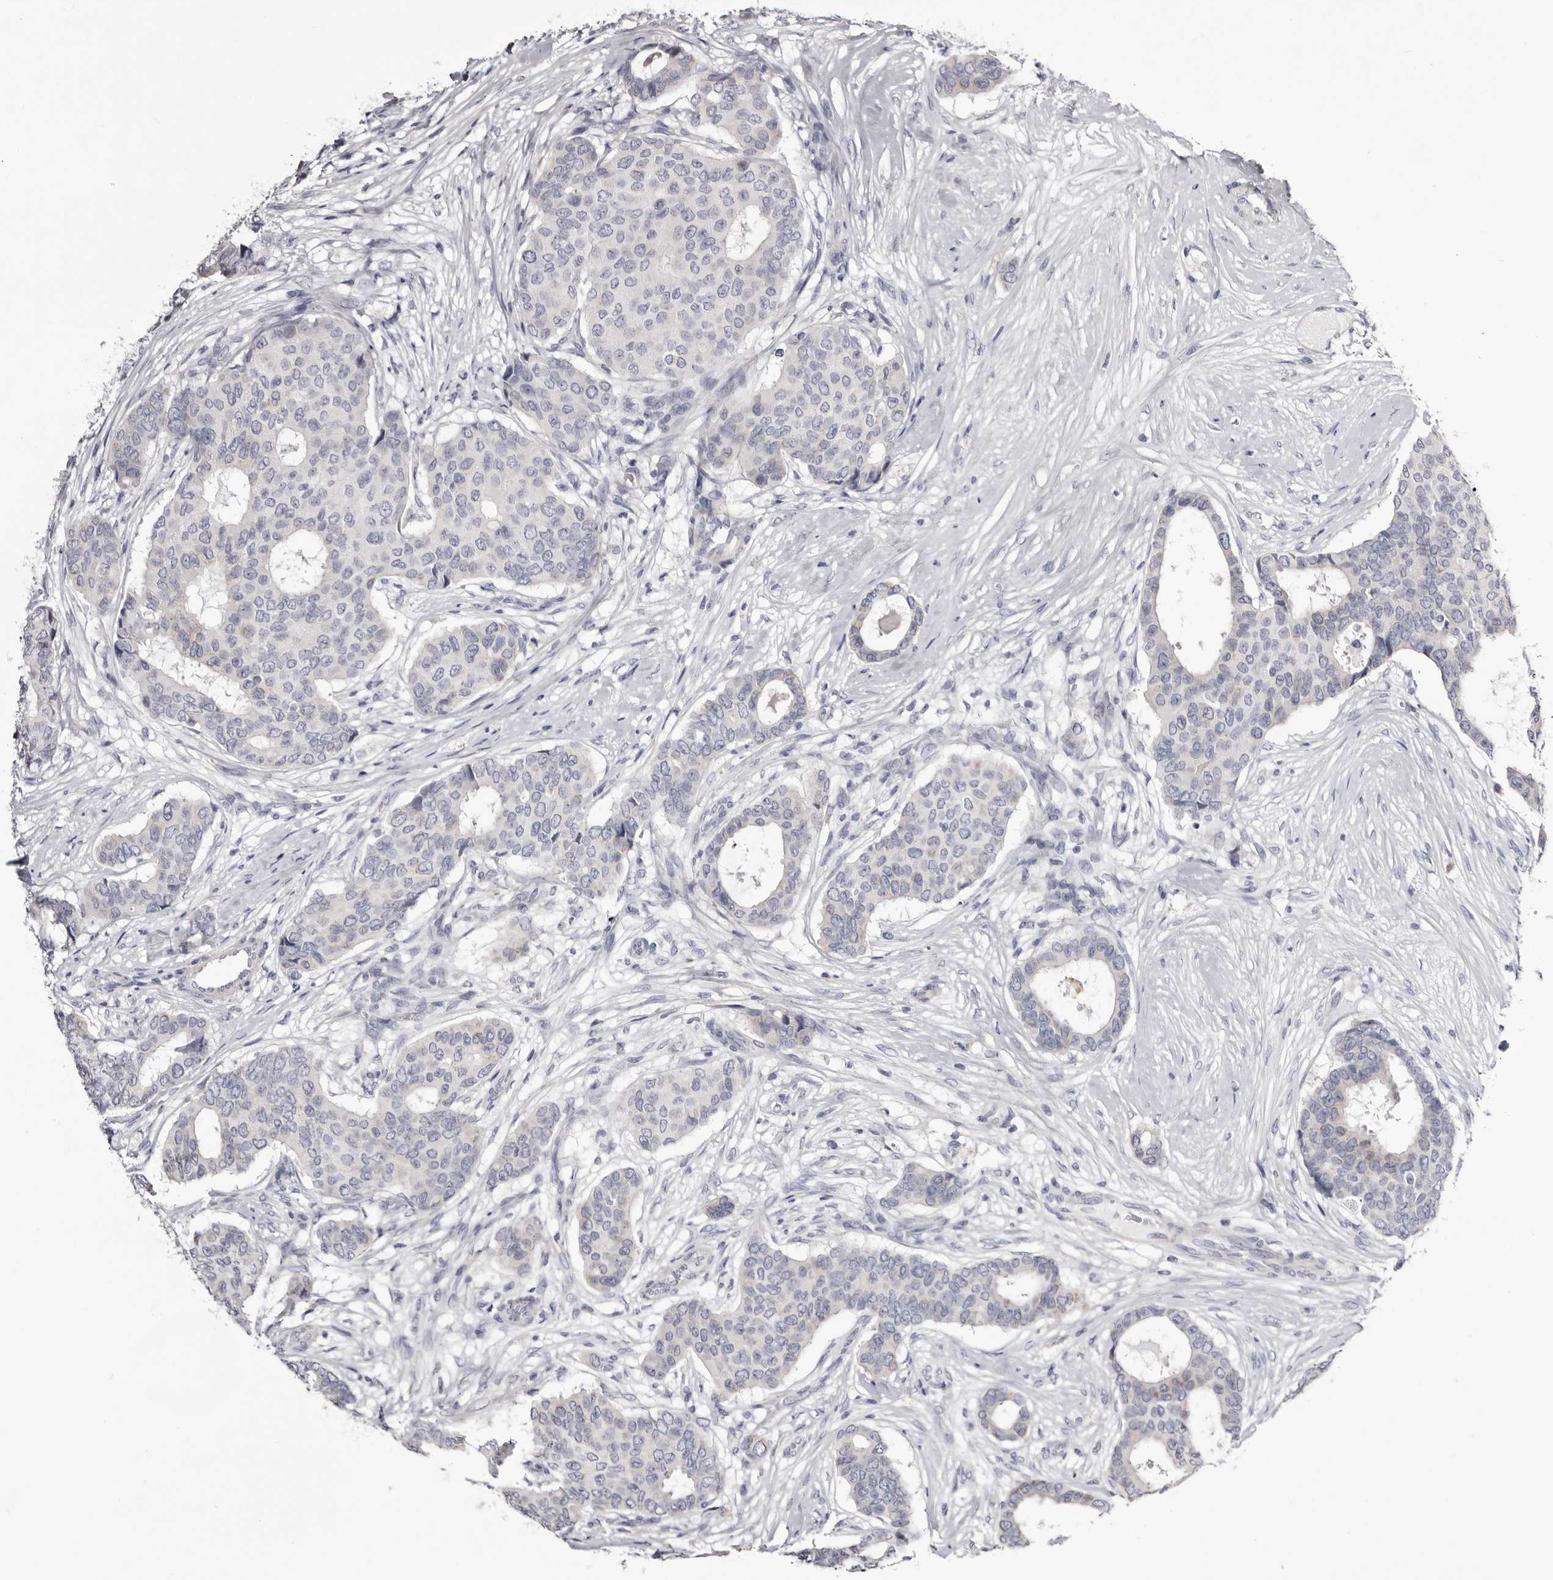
{"staining": {"intensity": "negative", "quantity": "none", "location": "none"}, "tissue": "breast cancer", "cell_type": "Tumor cells", "image_type": "cancer", "snomed": [{"axis": "morphology", "description": "Duct carcinoma"}, {"axis": "topography", "description": "Breast"}], "caption": "Photomicrograph shows no protein staining in tumor cells of intraductal carcinoma (breast) tissue.", "gene": "CASQ1", "patient": {"sex": "female", "age": 75}}